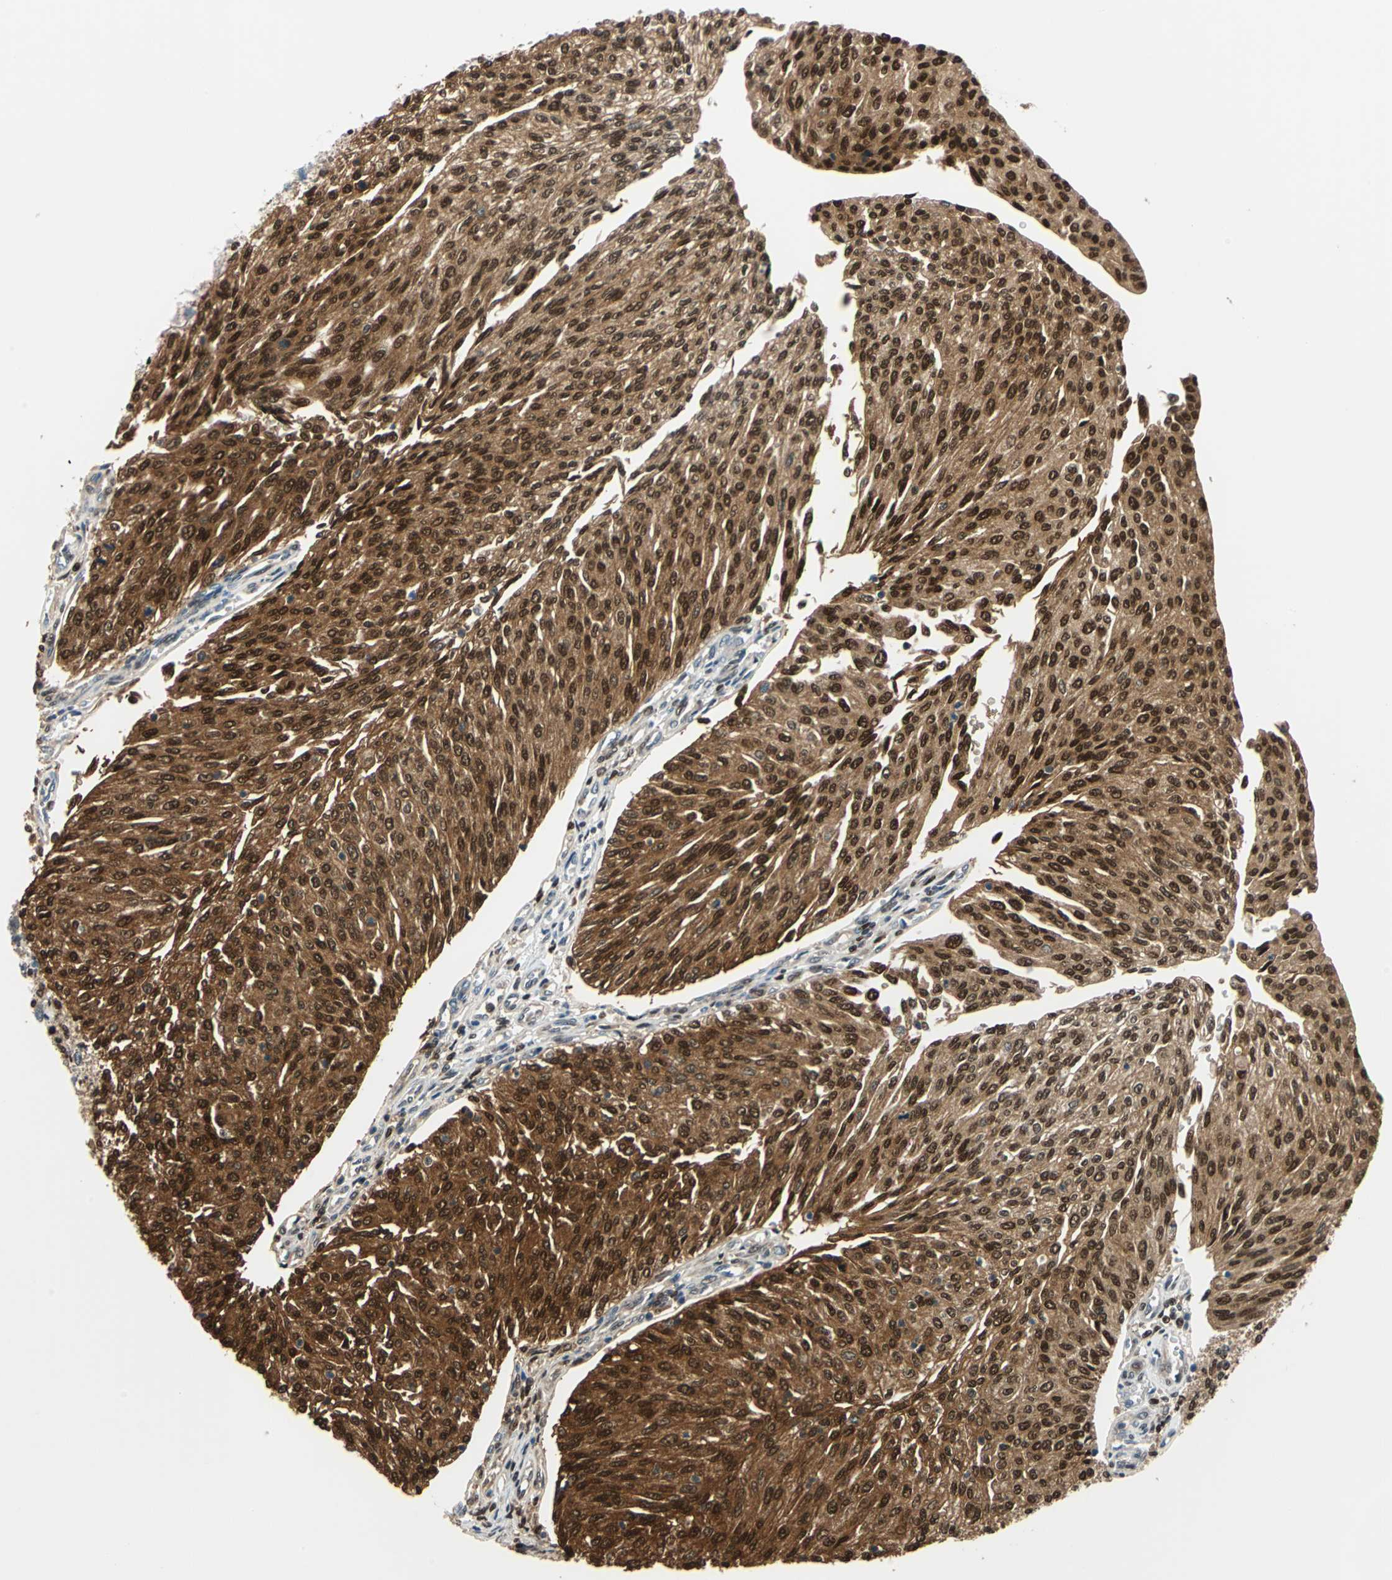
{"staining": {"intensity": "strong", "quantity": ">75%", "location": "cytoplasmic/membranous"}, "tissue": "urothelial cancer", "cell_type": "Tumor cells", "image_type": "cancer", "snomed": [{"axis": "morphology", "description": "Urothelial carcinoma, Low grade"}, {"axis": "topography", "description": "Urinary bladder"}], "caption": "Immunohistochemical staining of urothelial cancer displays high levels of strong cytoplasmic/membranous expression in about >75% of tumor cells. (IHC, brightfield microscopy, high magnification).", "gene": "PSME1", "patient": {"sex": "female", "age": 79}}